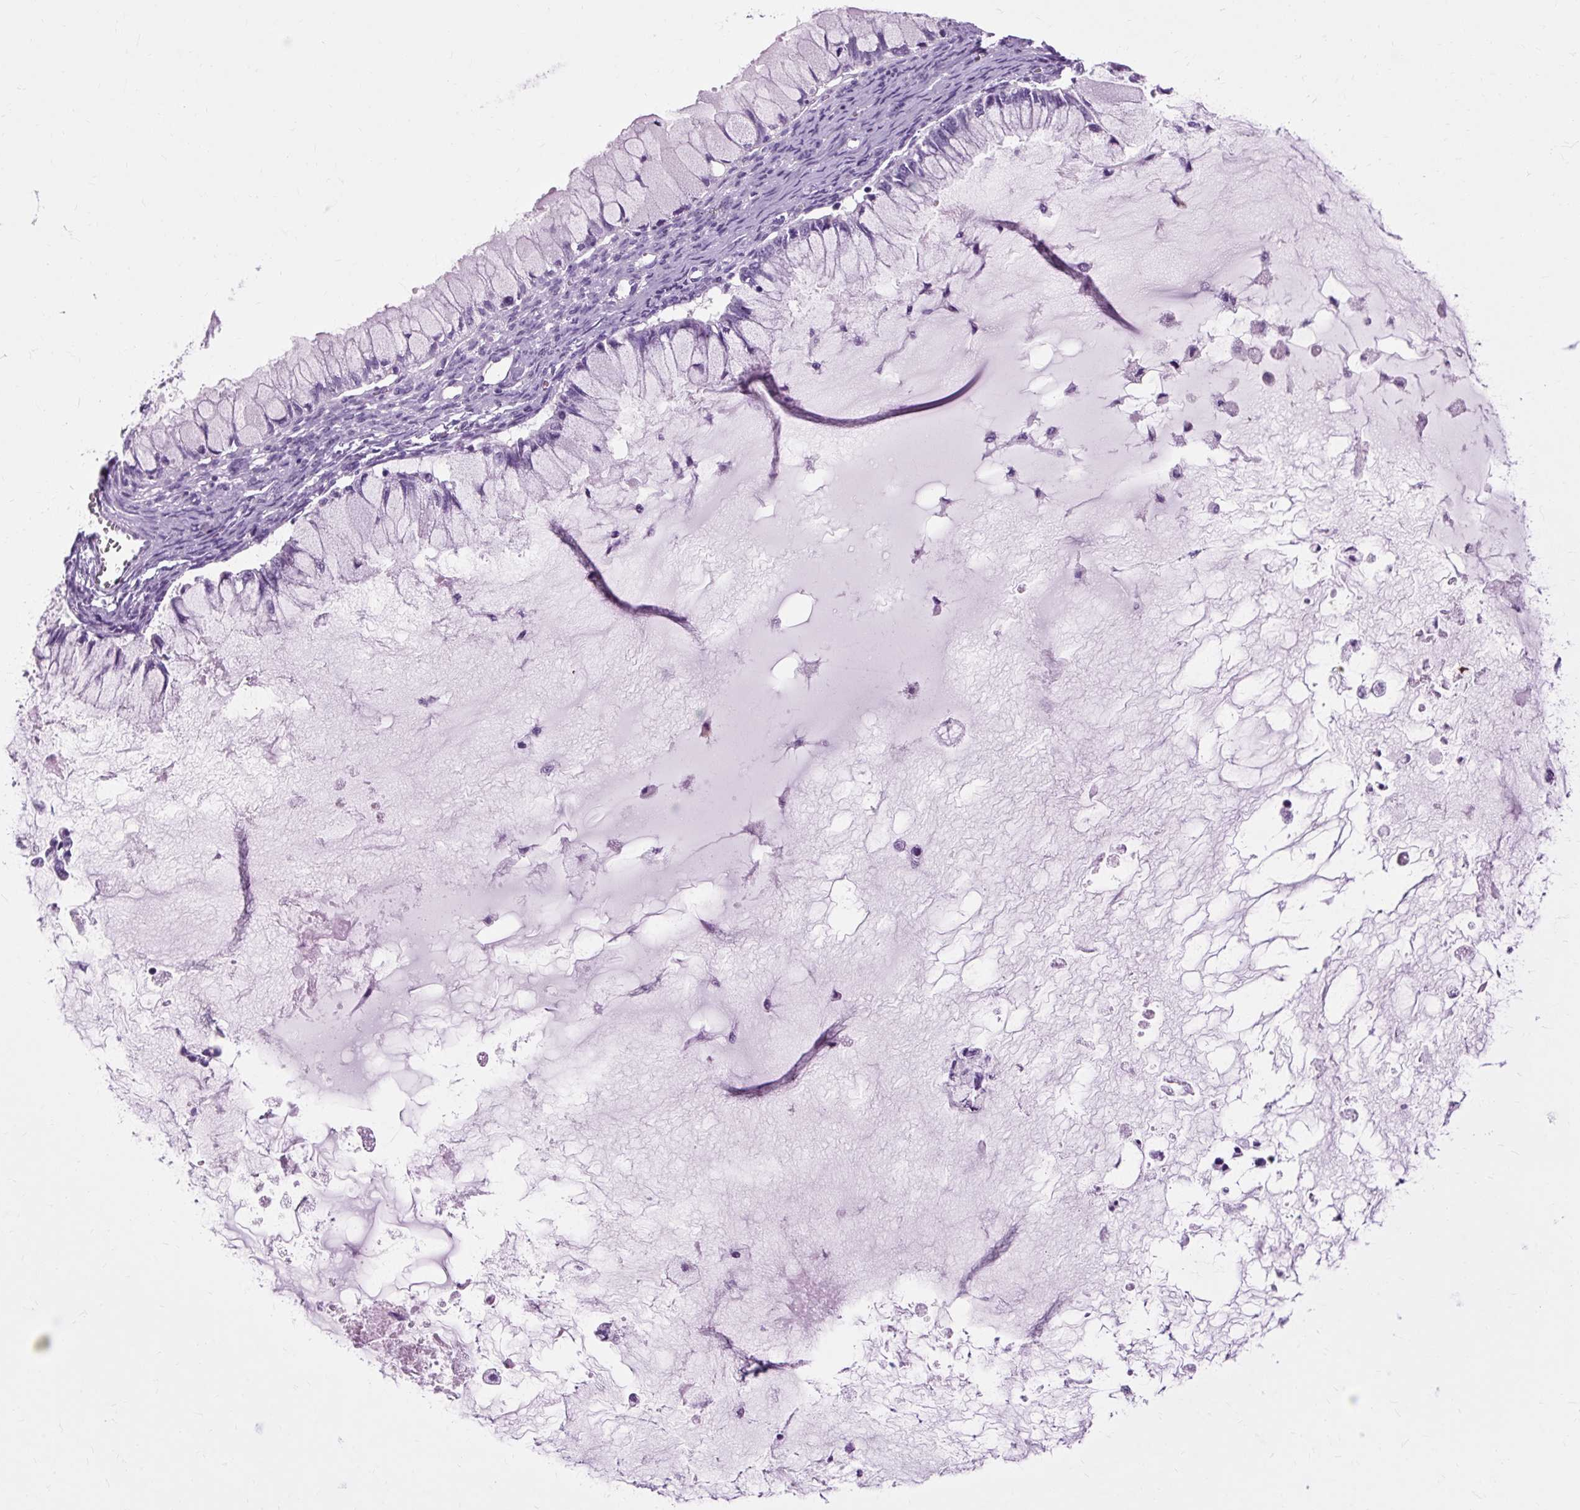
{"staining": {"intensity": "negative", "quantity": "none", "location": "none"}, "tissue": "ovarian cancer", "cell_type": "Tumor cells", "image_type": "cancer", "snomed": [{"axis": "morphology", "description": "Cystadenocarcinoma, mucinous, NOS"}, {"axis": "topography", "description": "Ovary"}], "caption": "Immunohistochemistry (IHC) micrograph of human ovarian cancer stained for a protein (brown), which shows no expression in tumor cells. Brightfield microscopy of immunohistochemistry (IHC) stained with DAB (3,3'-diaminobenzidine) (brown) and hematoxylin (blue), captured at high magnification.", "gene": "OOEP", "patient": {"sex": "female", "age": 34}}